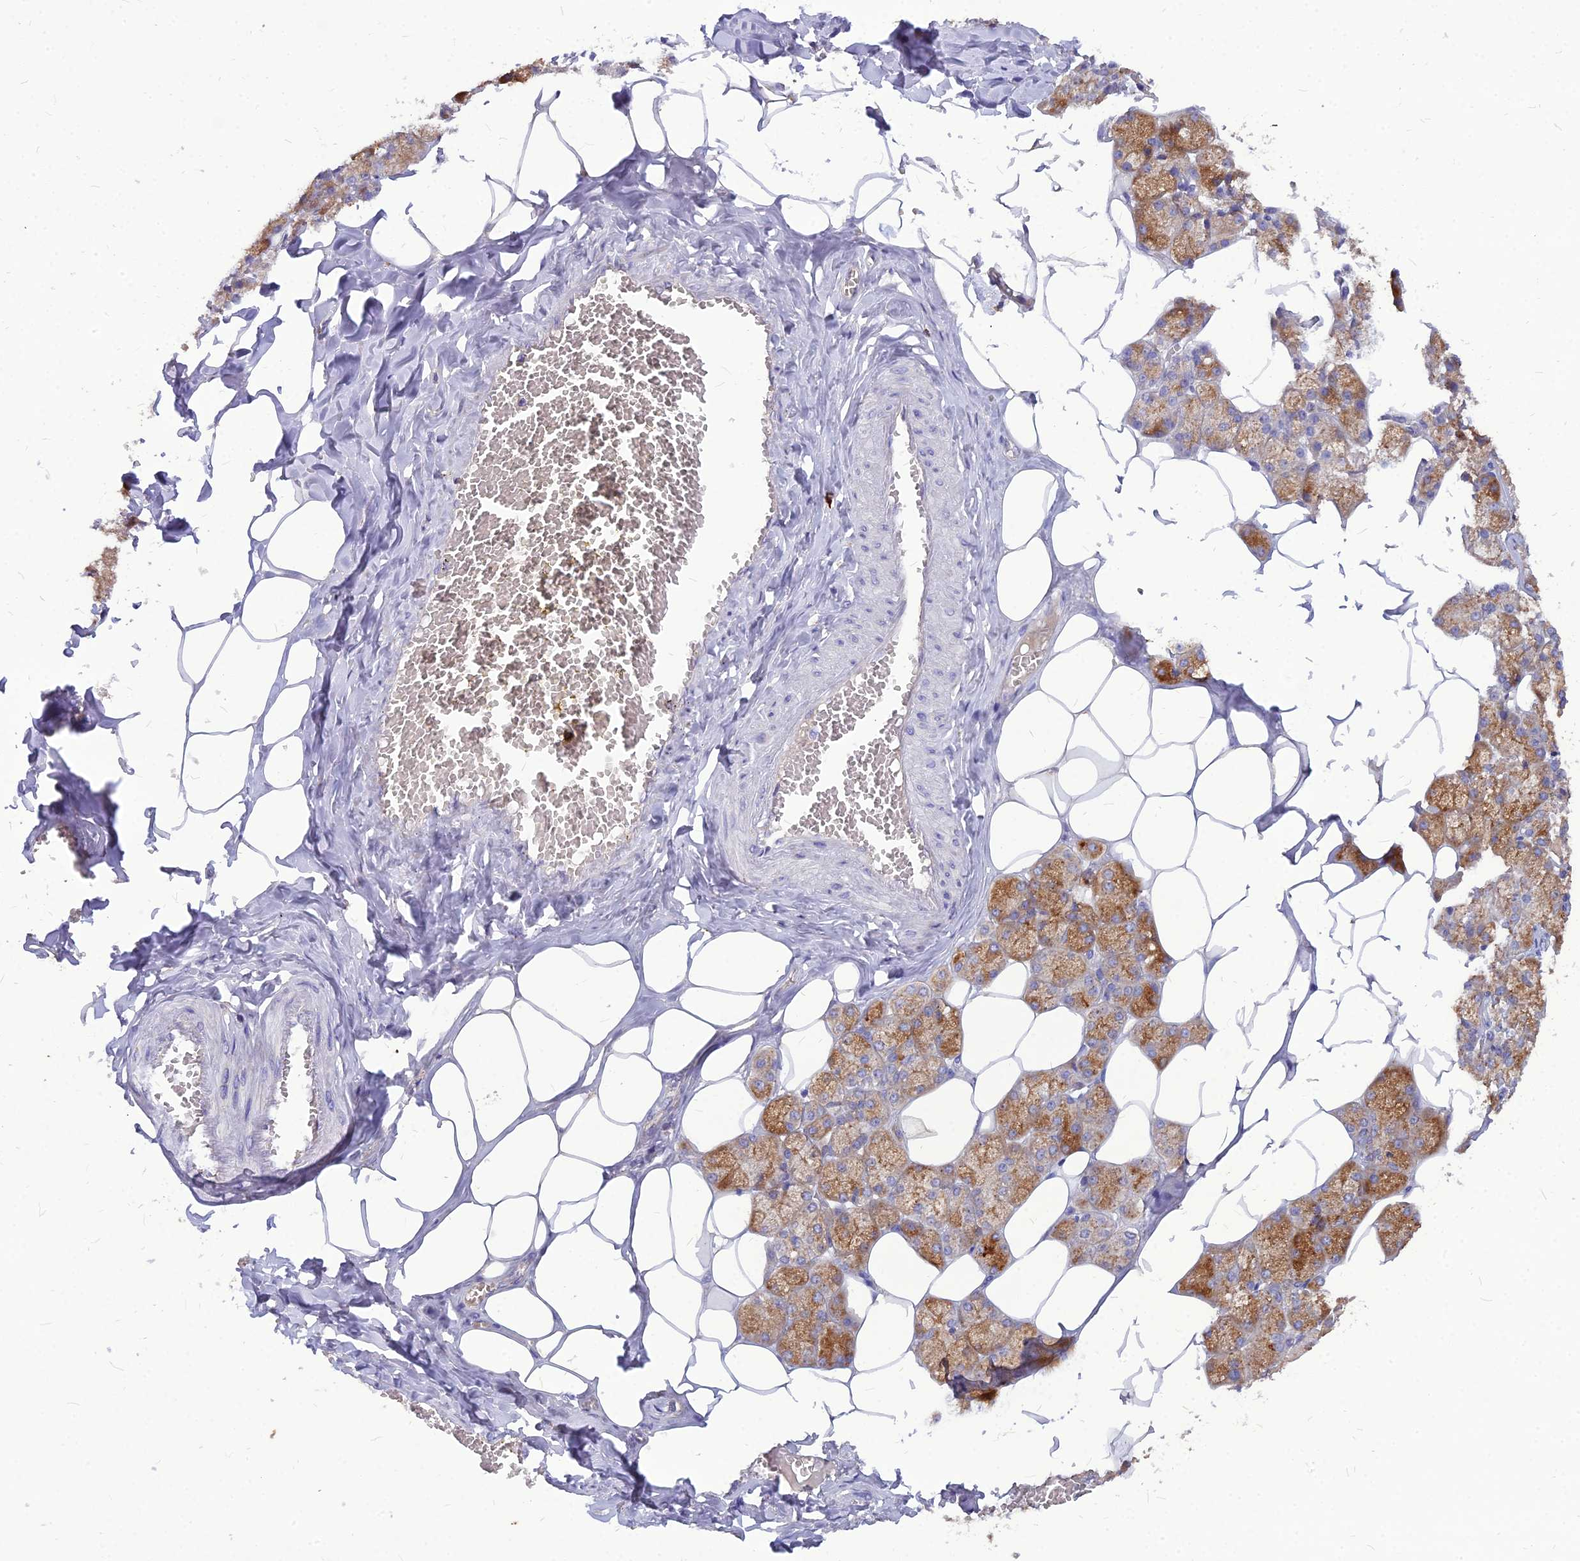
{"staining": {"intensity": "strong", "quantity": ">75%", "location": "cytoplasmic/membranous"}, "tissue": "salivary gland", "cell_type": "Glandular cells", "image_type": "normal", "snomed": [{"axis": "morphology", "description": "Normal tissue, NOS"}, {"axis": "topography", "description": "Salivary gland"}], "caption": "This is an image of IHC staining of benign salivary gland, which shows strong positivity in the cytoplasmic/membranous of glandular cells.", "gene": "PCED1B", "patient": {"sex": "male", "age": 62}}